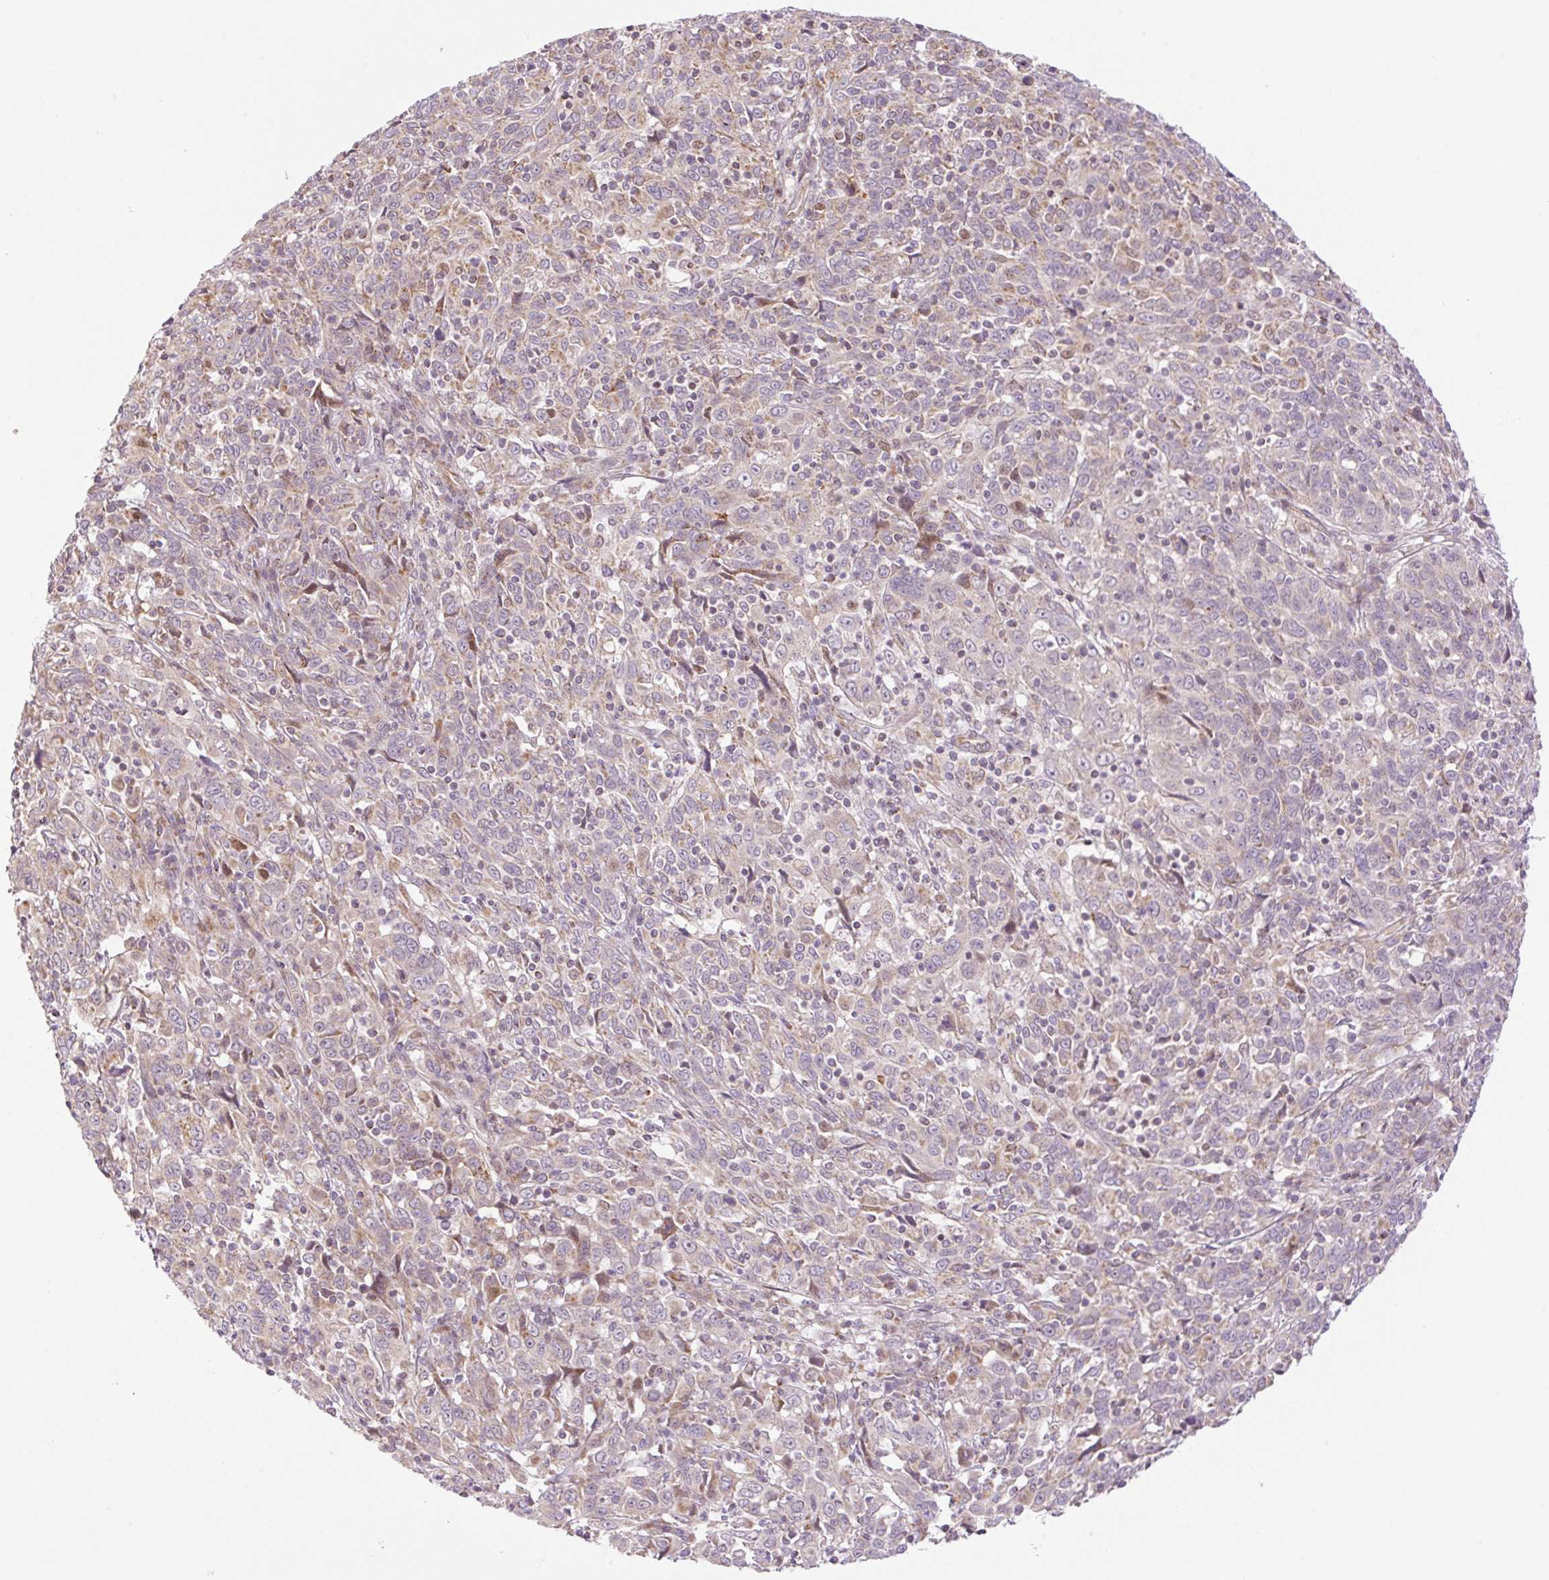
{"staining": {"intensity": "weak", "quantity": "<25%", "location": "cytoplasmic/membranous"}, "tissue": "cervical cancer", "cell_type": "Tumor cells", "image_type": "cancer", "snomed": [{"axis": "morphology", "description": "Squamous cell carcinoma, NOS"}, {"axis": "topography", "description": "Cervix"}], "caption": "Human cervical cancer stained for a protein using immunohistochemistry displays no expression in tumor cells.", "gene": "ZNF394", "patient": {"sex": "female", "age": 46}}